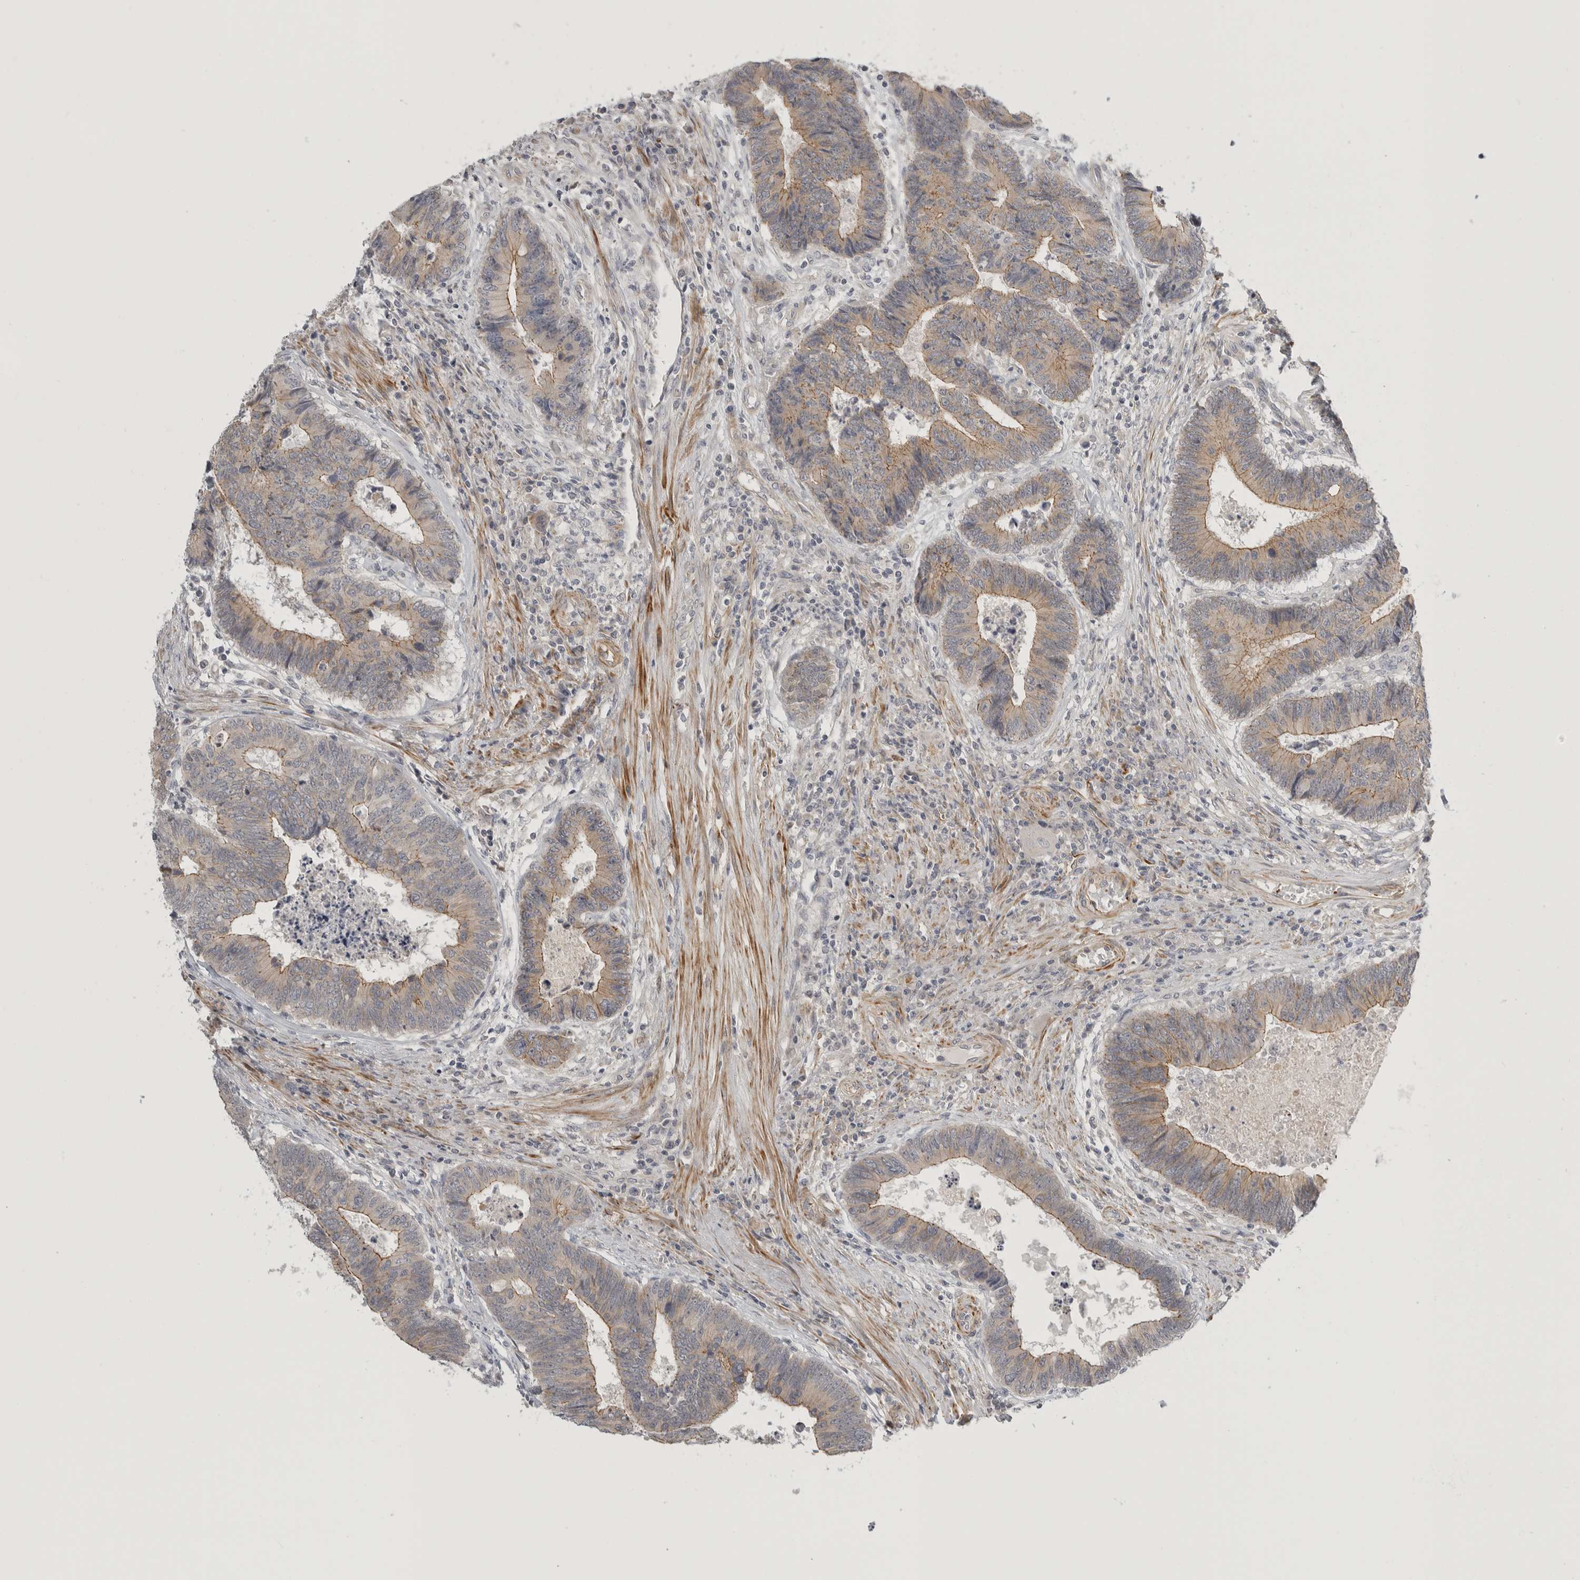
{"staining": {"intensity": "weak", "quantity": "25%-75%", "location": "cytoplasmic/membranous"}, "tissue": "colorectal cancer", "cell_type": "Tumor cells", "image_type": "cancer", "snomed": [{"axis": "morphology", "description": "Adenocarcinoma, NOS"}, {"axis": "topography", "description": "Rectum"}], "caption": "A brown stain labels weak cytoplasmic/membranous staining of a protein in adenocarcinoma (colorectal) tumor cells.", "gene": "STAB2", "patient": {"sex": "male", "age": 84}}